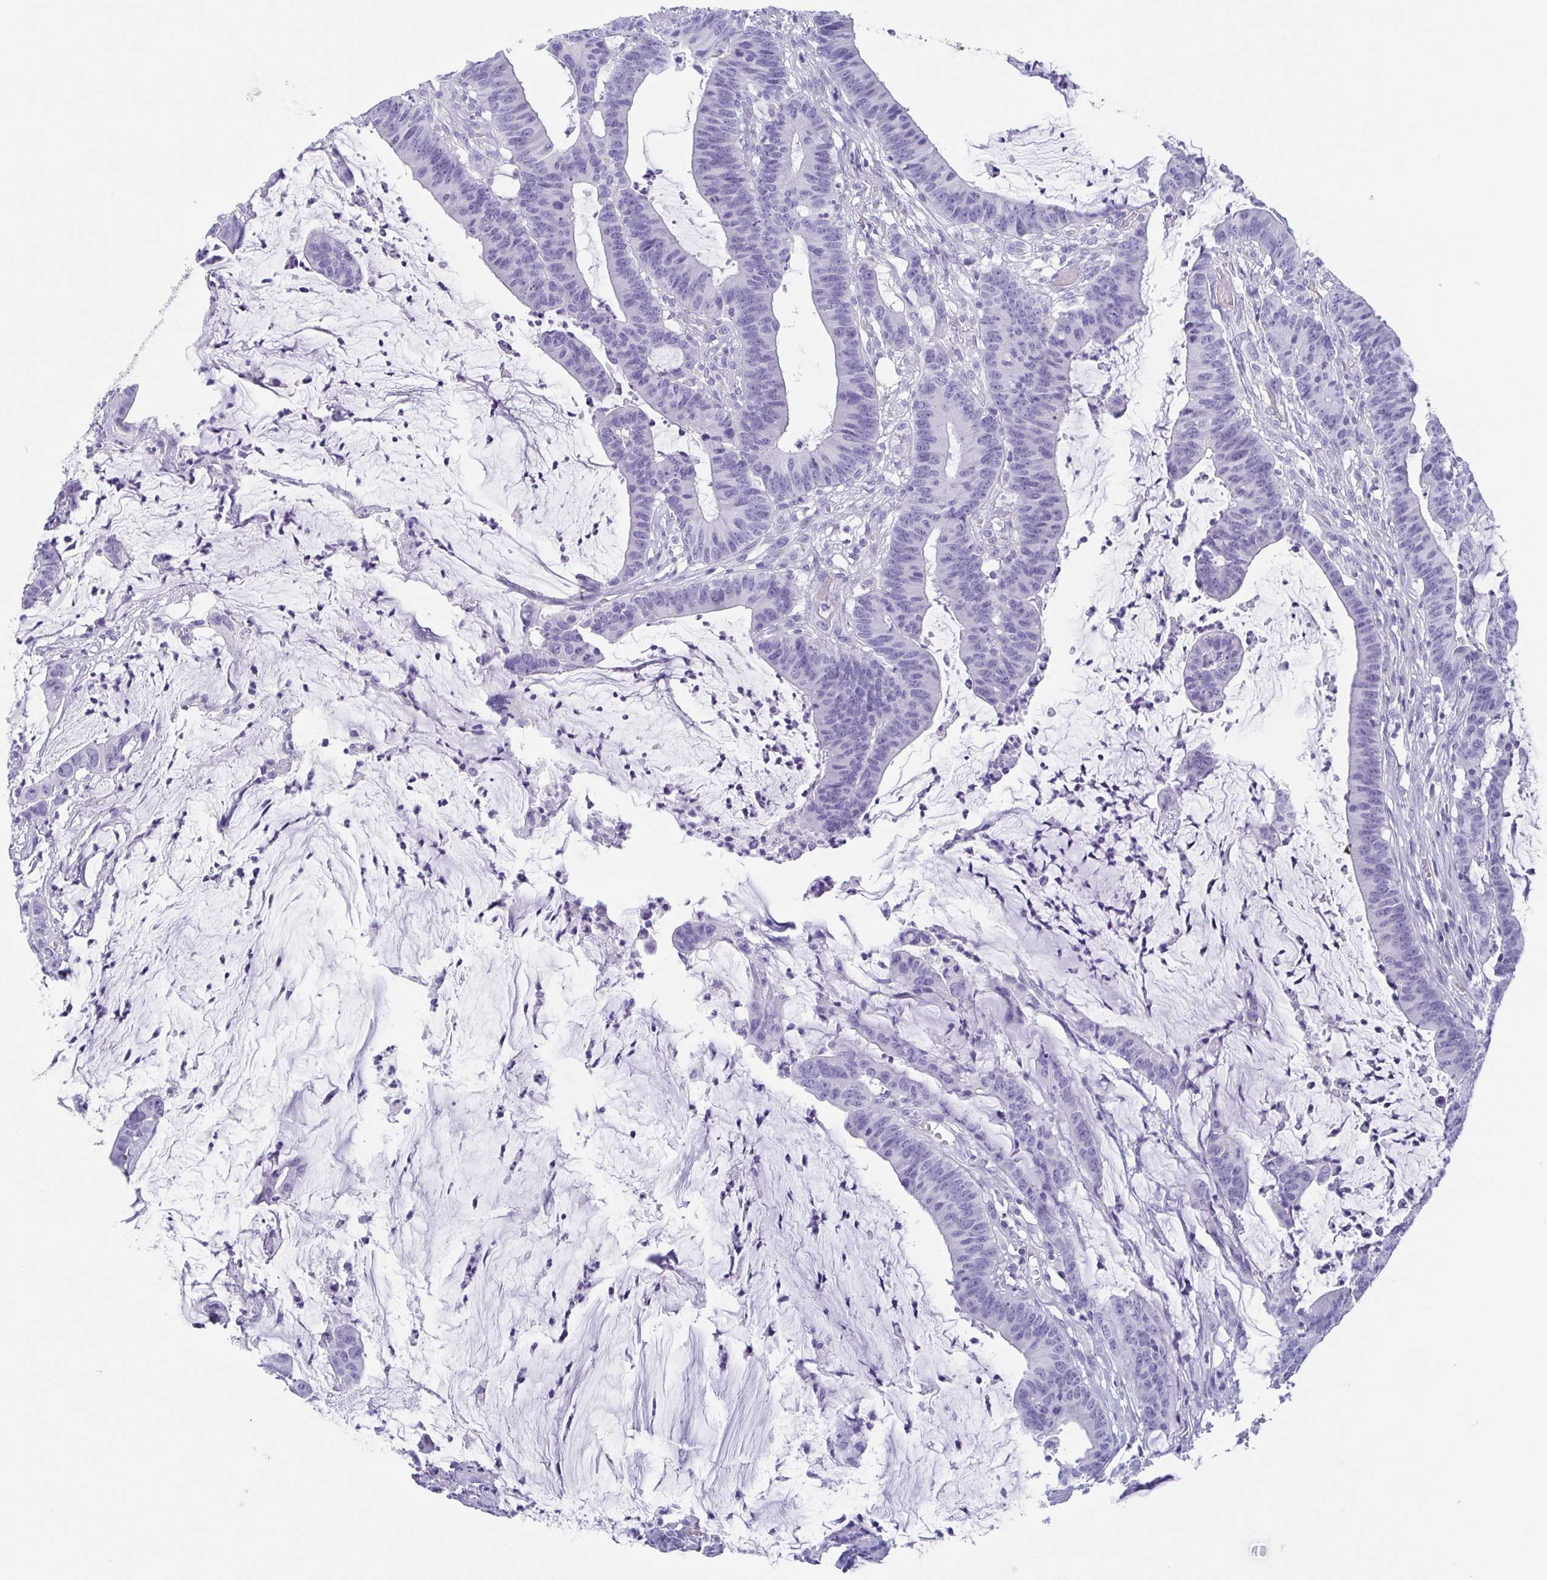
{"staining": {"intensity": "negative", "quantity": "none", "location": "none"}, "tissue": "colorectal cancer", "cell_type": "Tumor cells", "image_type": "cancer", "snomed": [{"axis": "morphology", "description": "Adenocarcinoma, NOS"}, {"axis": "topography", "description": "Colon"}], "caption": "IHC histopathology image of neoplastic tissue: colorectal cancer stained with DAB (3,3'-diaminobenzidine) shows no significant protein positivity in tumor cells.", "gene": "TAGLN3", "patient": {"sex": "female", "age": 78}}